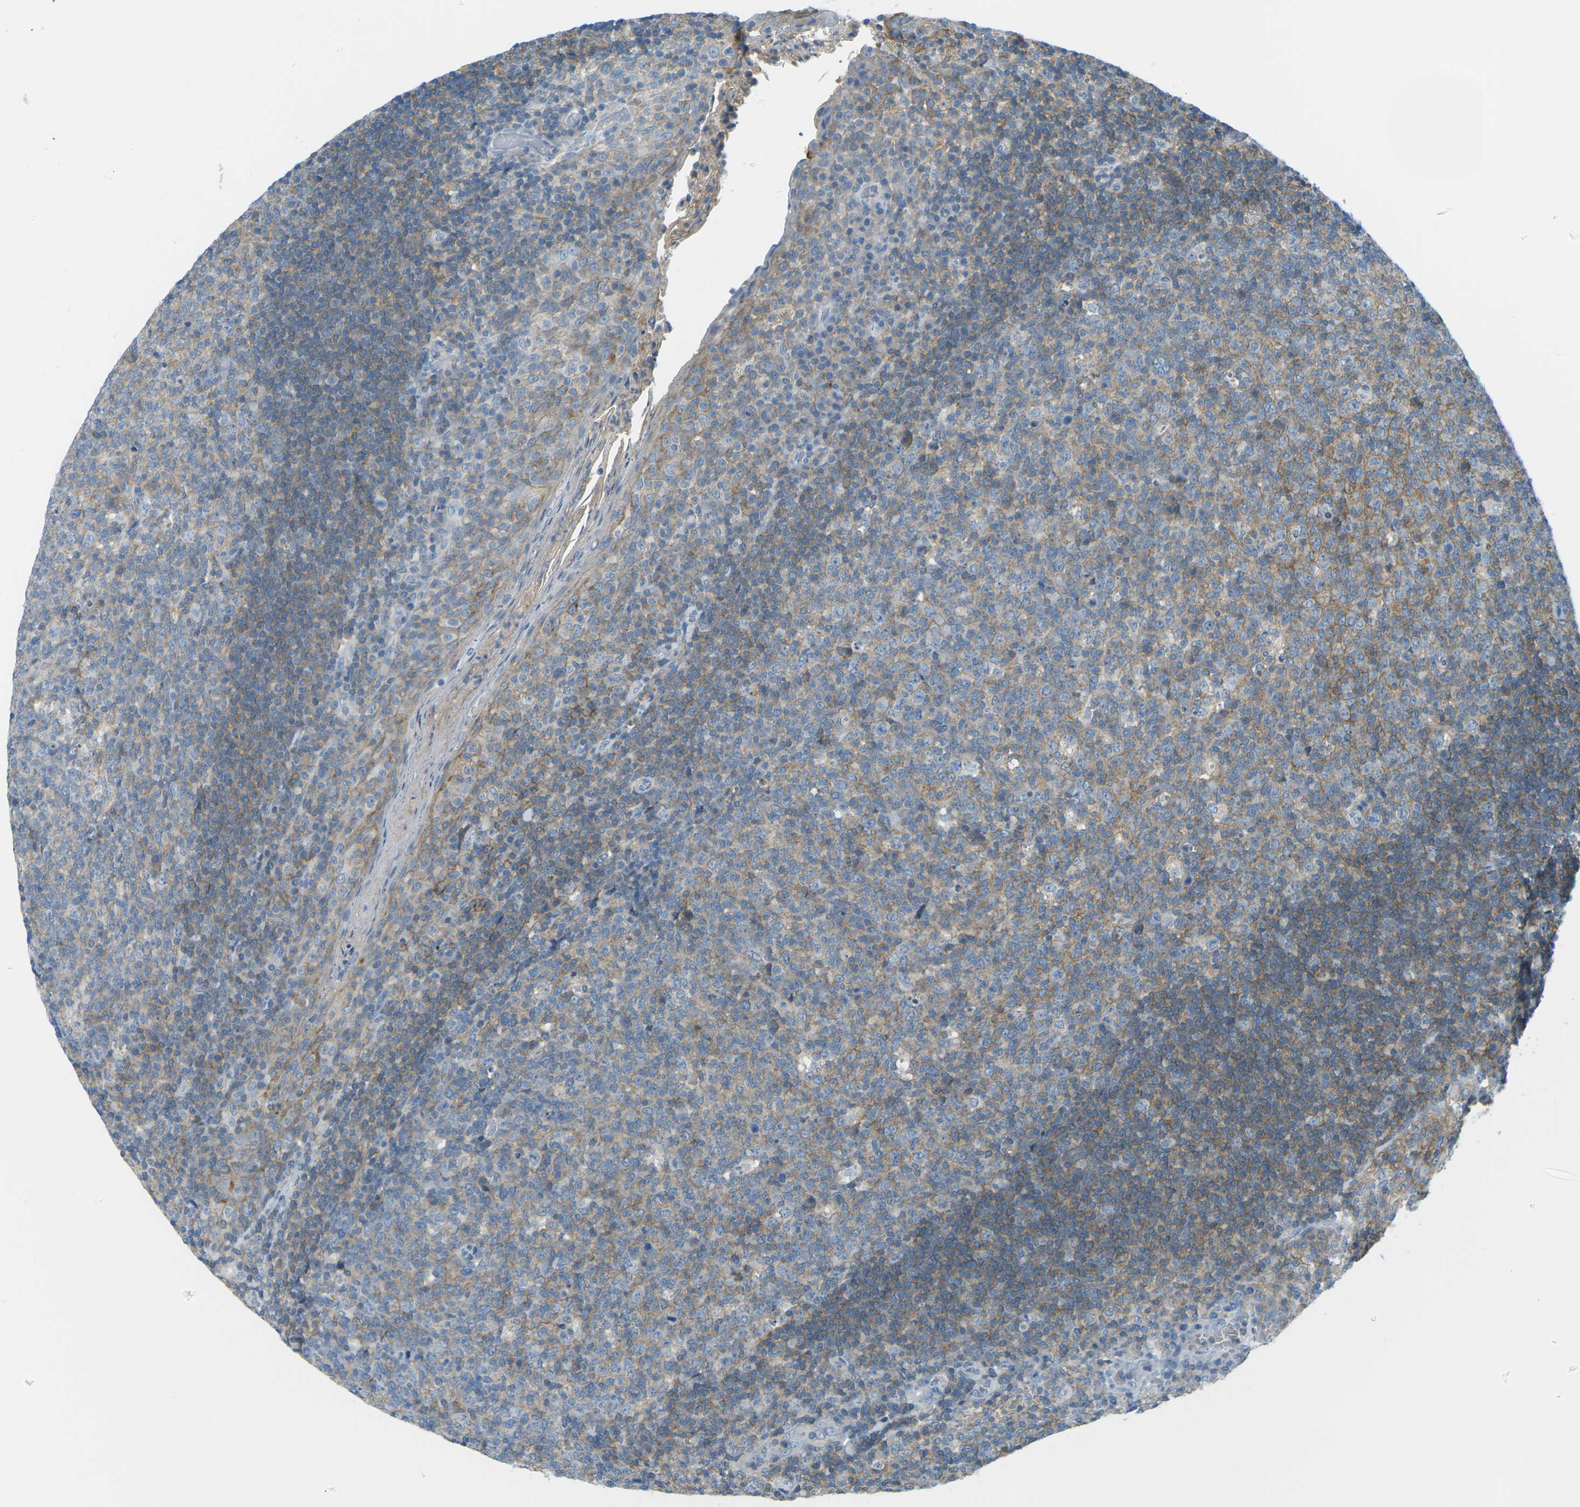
{"staining": {"intensity": "moderate", "quantity": "<25%", "location": "cytoplasmic/membranous"}, "tissue": "tonsil", "cell_type": "Germinal center cells", "image_type": "normal", "snomed": [{"axis": "morphology", "description": "Normal tissue, NOS"}, {"axis": "topography", "description": "Tonsil"}], "caption": "This is a histology image of IHC staining of unremarkable tonsil, which shows moderate staining in the cytoplasmic/membranous of germinal center cells.", "gene": "CD47", "patient": {"sex": "male", "age": 17}}